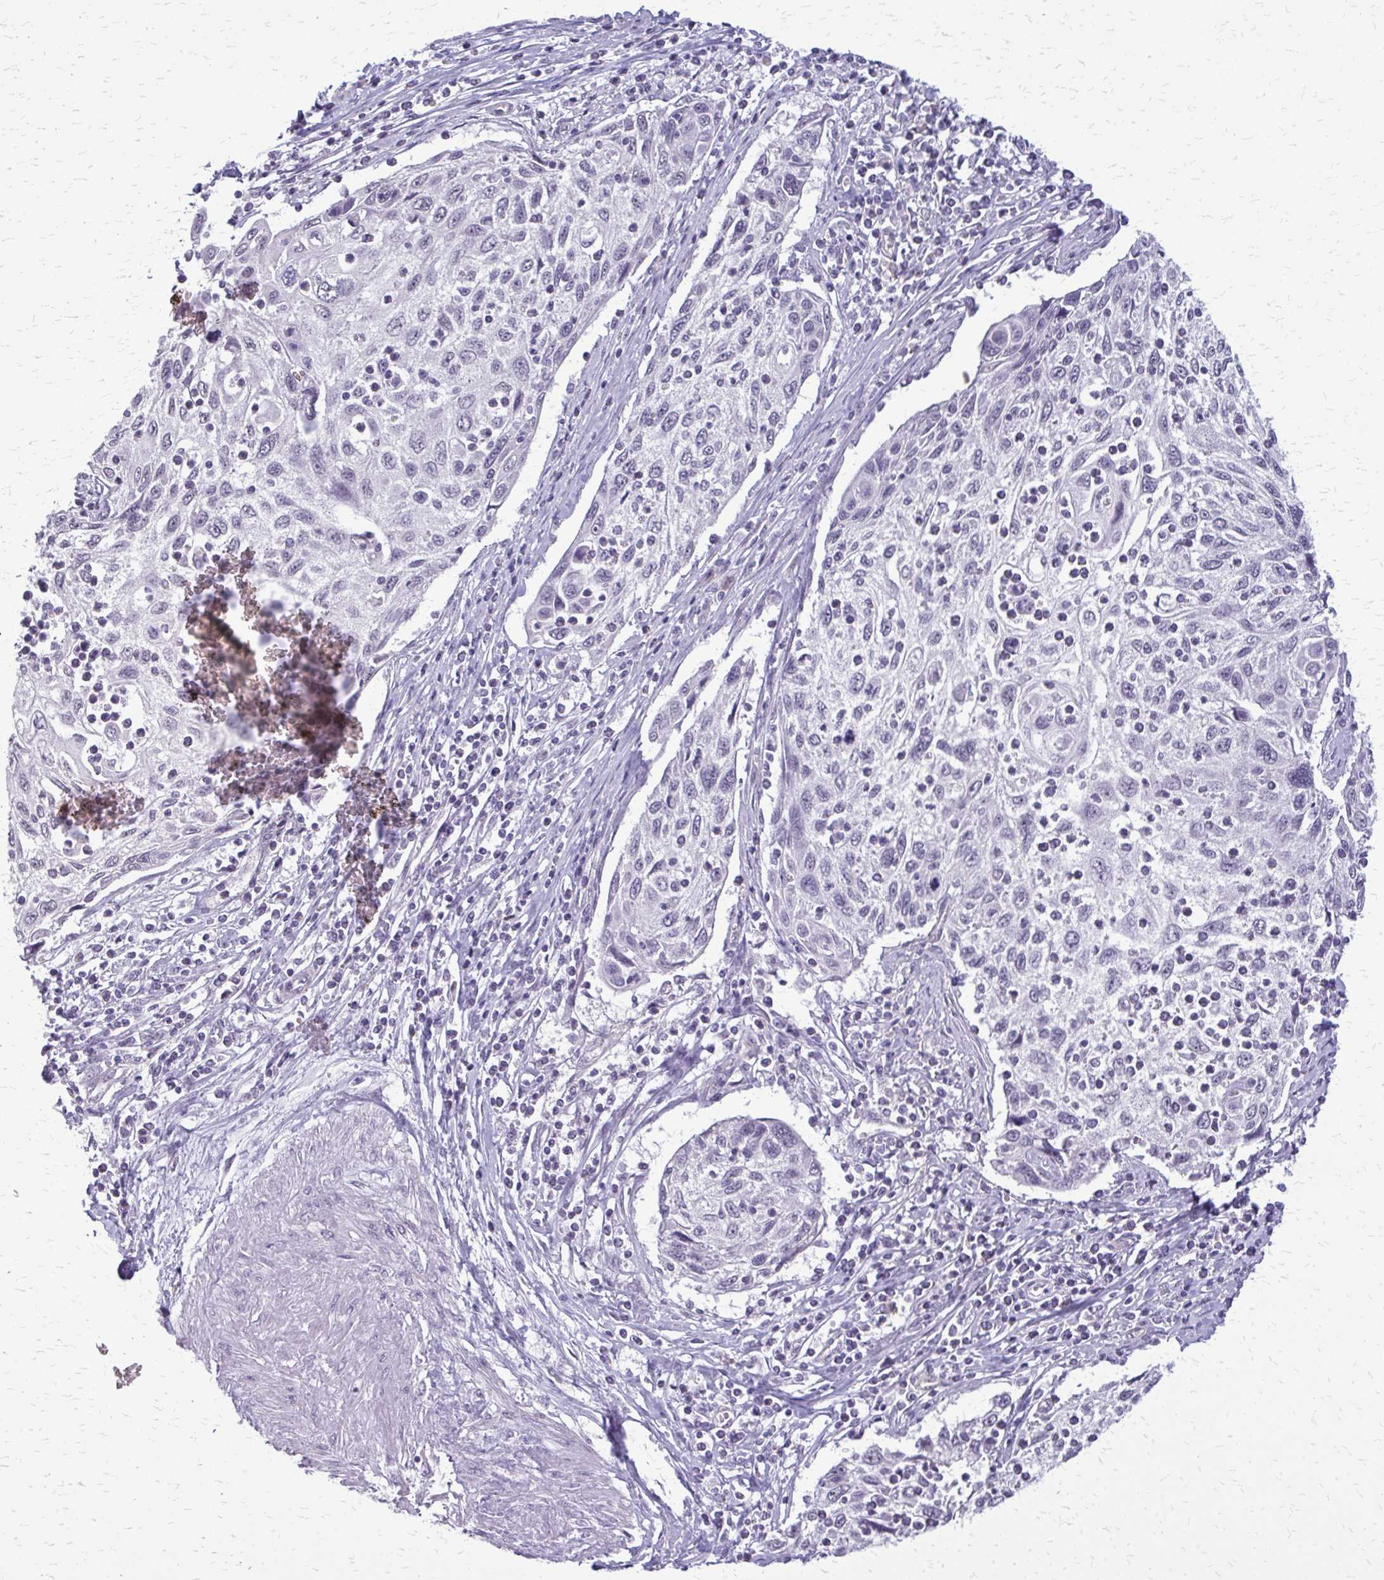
{"staining": {"intensity": "negative", "quantity": "none", "location": "none"}, "tissue": "cervical cancer", "cell_type": "Tumor cells", "image_type": "cancer", "snomed": [{"axis": "morphology", "description": "Squamous cell carcinoma, NOS"}, {"axis": "topography", "description": "Cervix"}], "caption": "The image displays no staining of tumor cells in squamous cell carcinoma (cervical).", "gene": "PLCB1", "patient": {"sex": "female", "age": 70}}